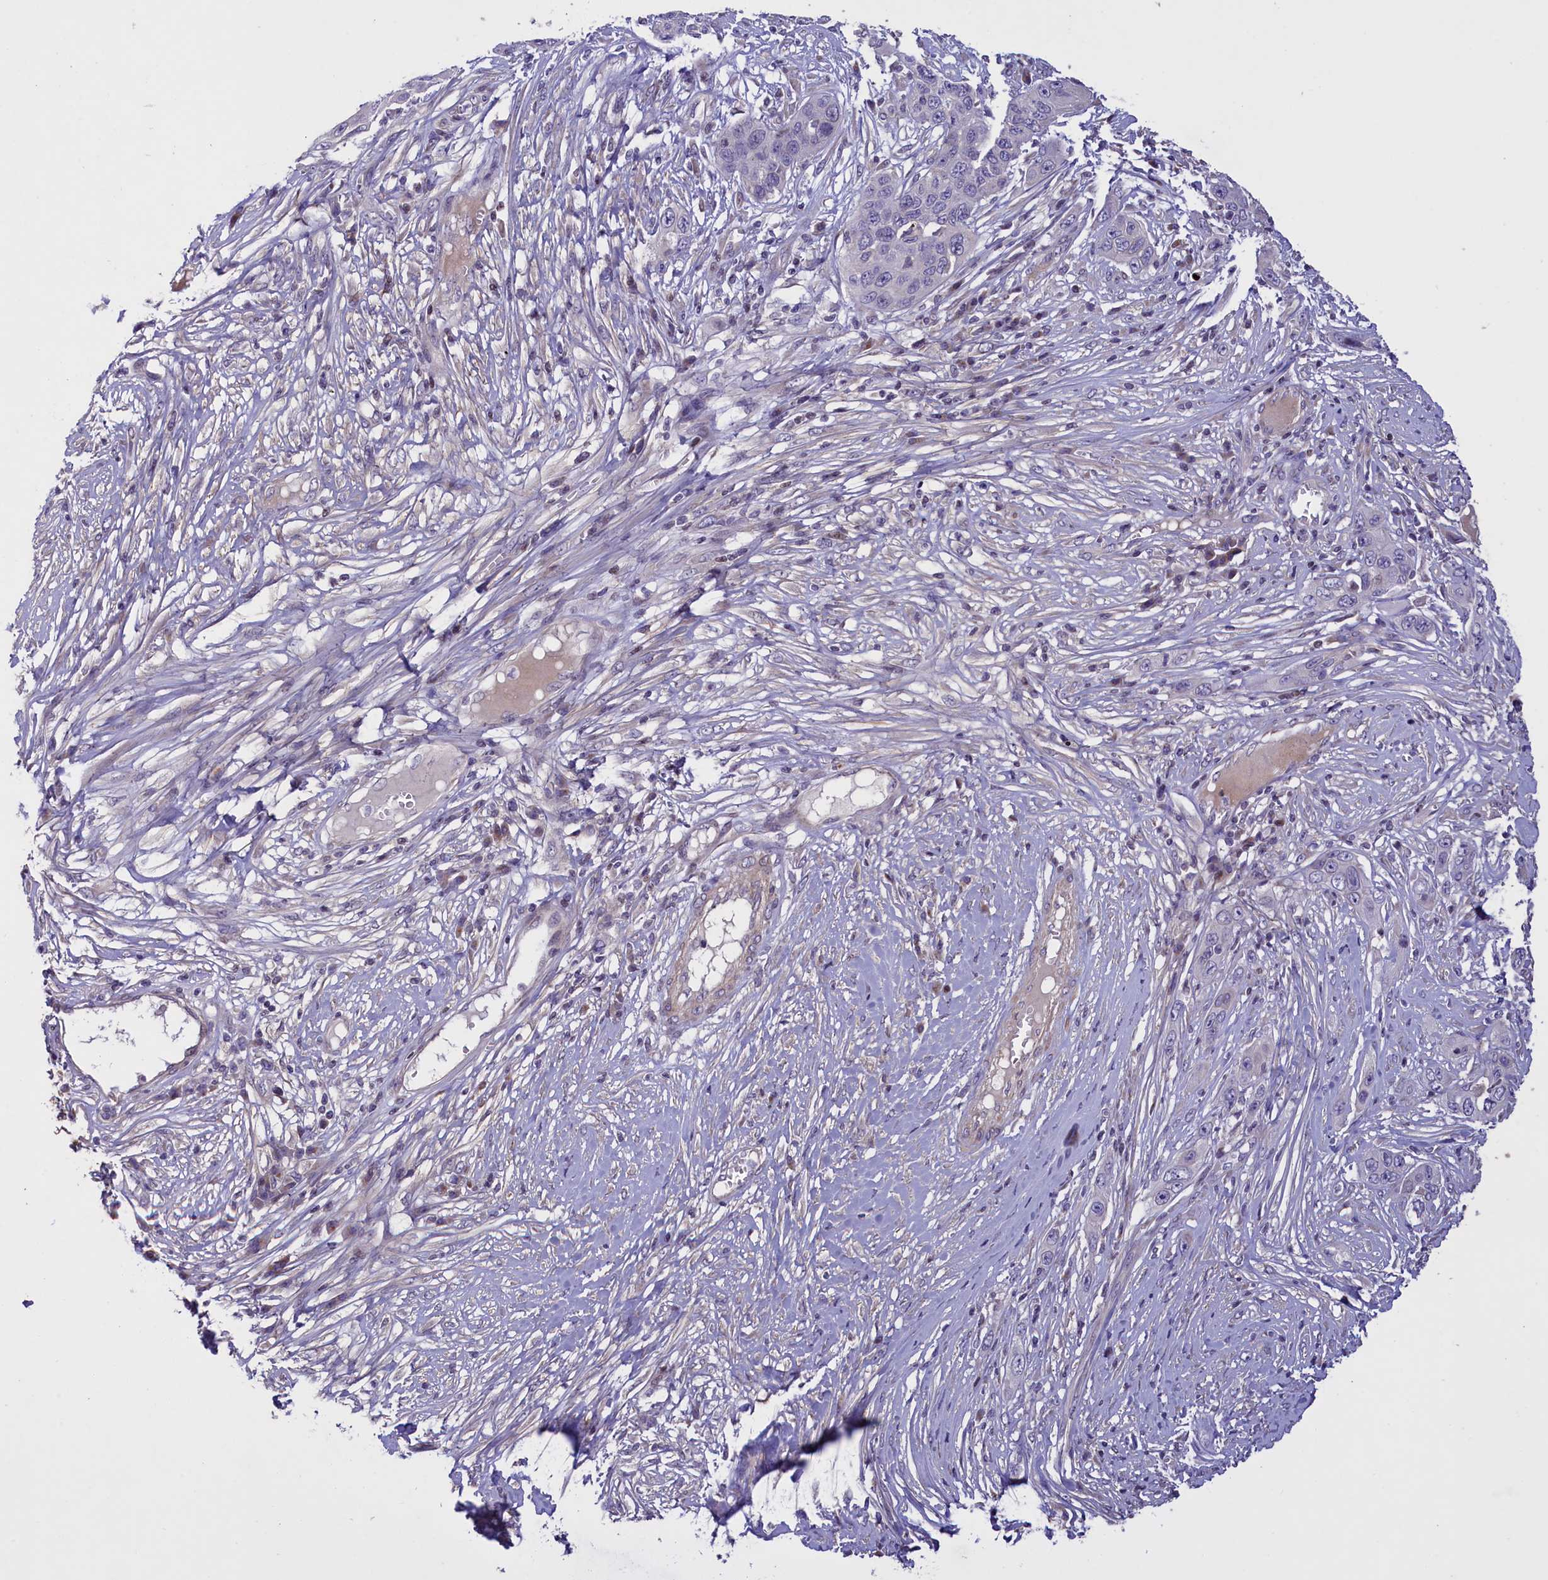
{"staining": {"intensity": "negative", "quantity": "none", "location": "none"}, "tissue": "skin cancer", "cell_type": "Tumor cells", "image_type": "cancer", "snomed": [{"axis": "morphology", "description": "Squamous cell carcinoma, NOS"}, {"axis": "topography", "description": "Skin"}], "caption": "This is a image of immunohistochemistry staining of skin cancer (squamous cell carcinoma), which shows no positivity in tumor cells.", "gene": "MAN2C1", "patient": {"sex": "male", "age": 55}}